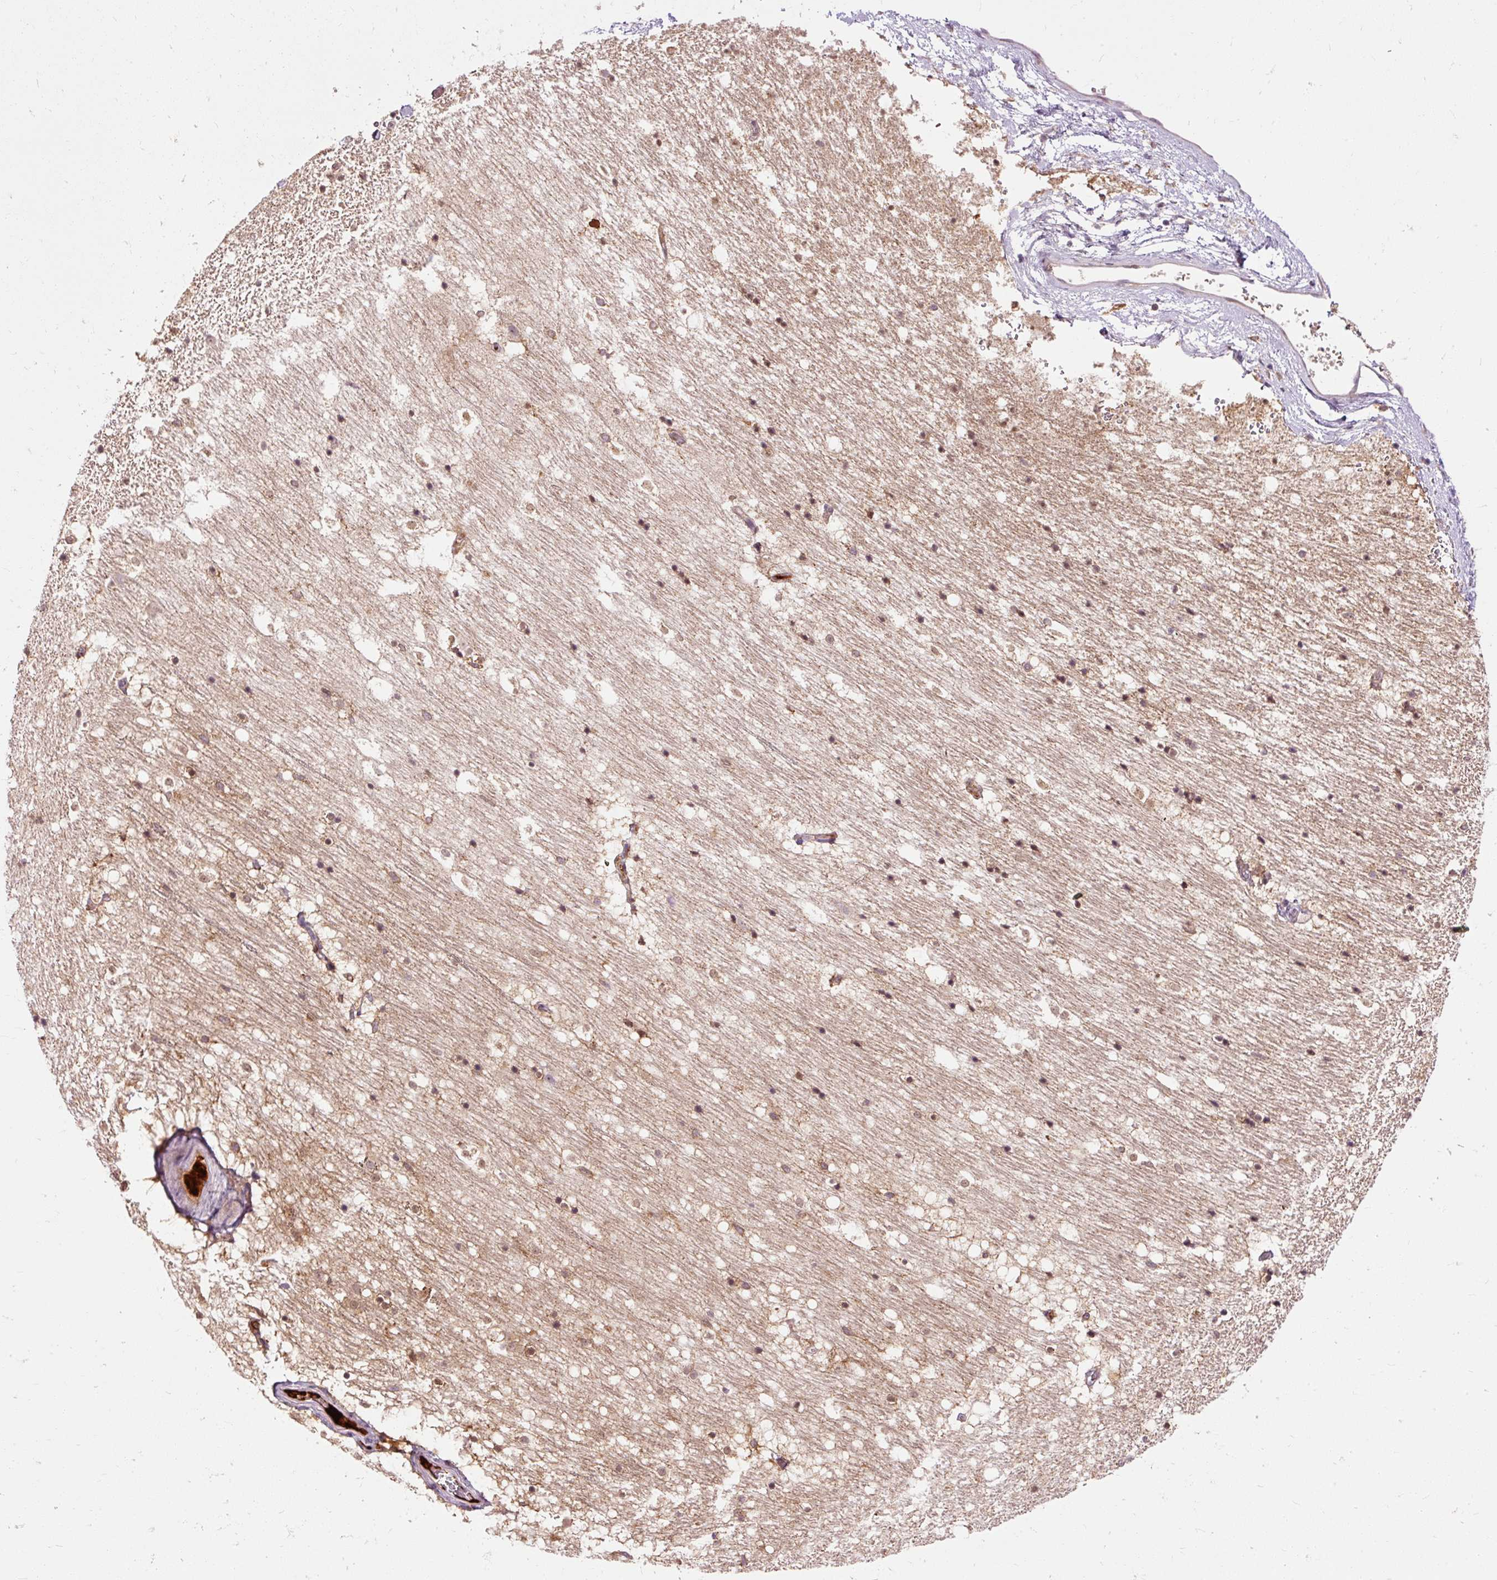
{"staining": {"intensity": "moderate", "quantity": "25%-75%", "location": "cytoplasmic/membranous"}, "tissue": "caudate", "cell_type": "Glial cells", "image_type": "normal", "snomed": [{"axis": "morphology", "description": "Normal tissue, NOS"}, {"axis": "topography", "description": "Lateral ventricle wall"}], "caption": "Glial cells show moderate cytoplasmic/membranous staining in about 25%-75% of cells in unremarkable caudate.", "gene": "CEBPZ", "patient": {"sex": "male", "age": 37}}